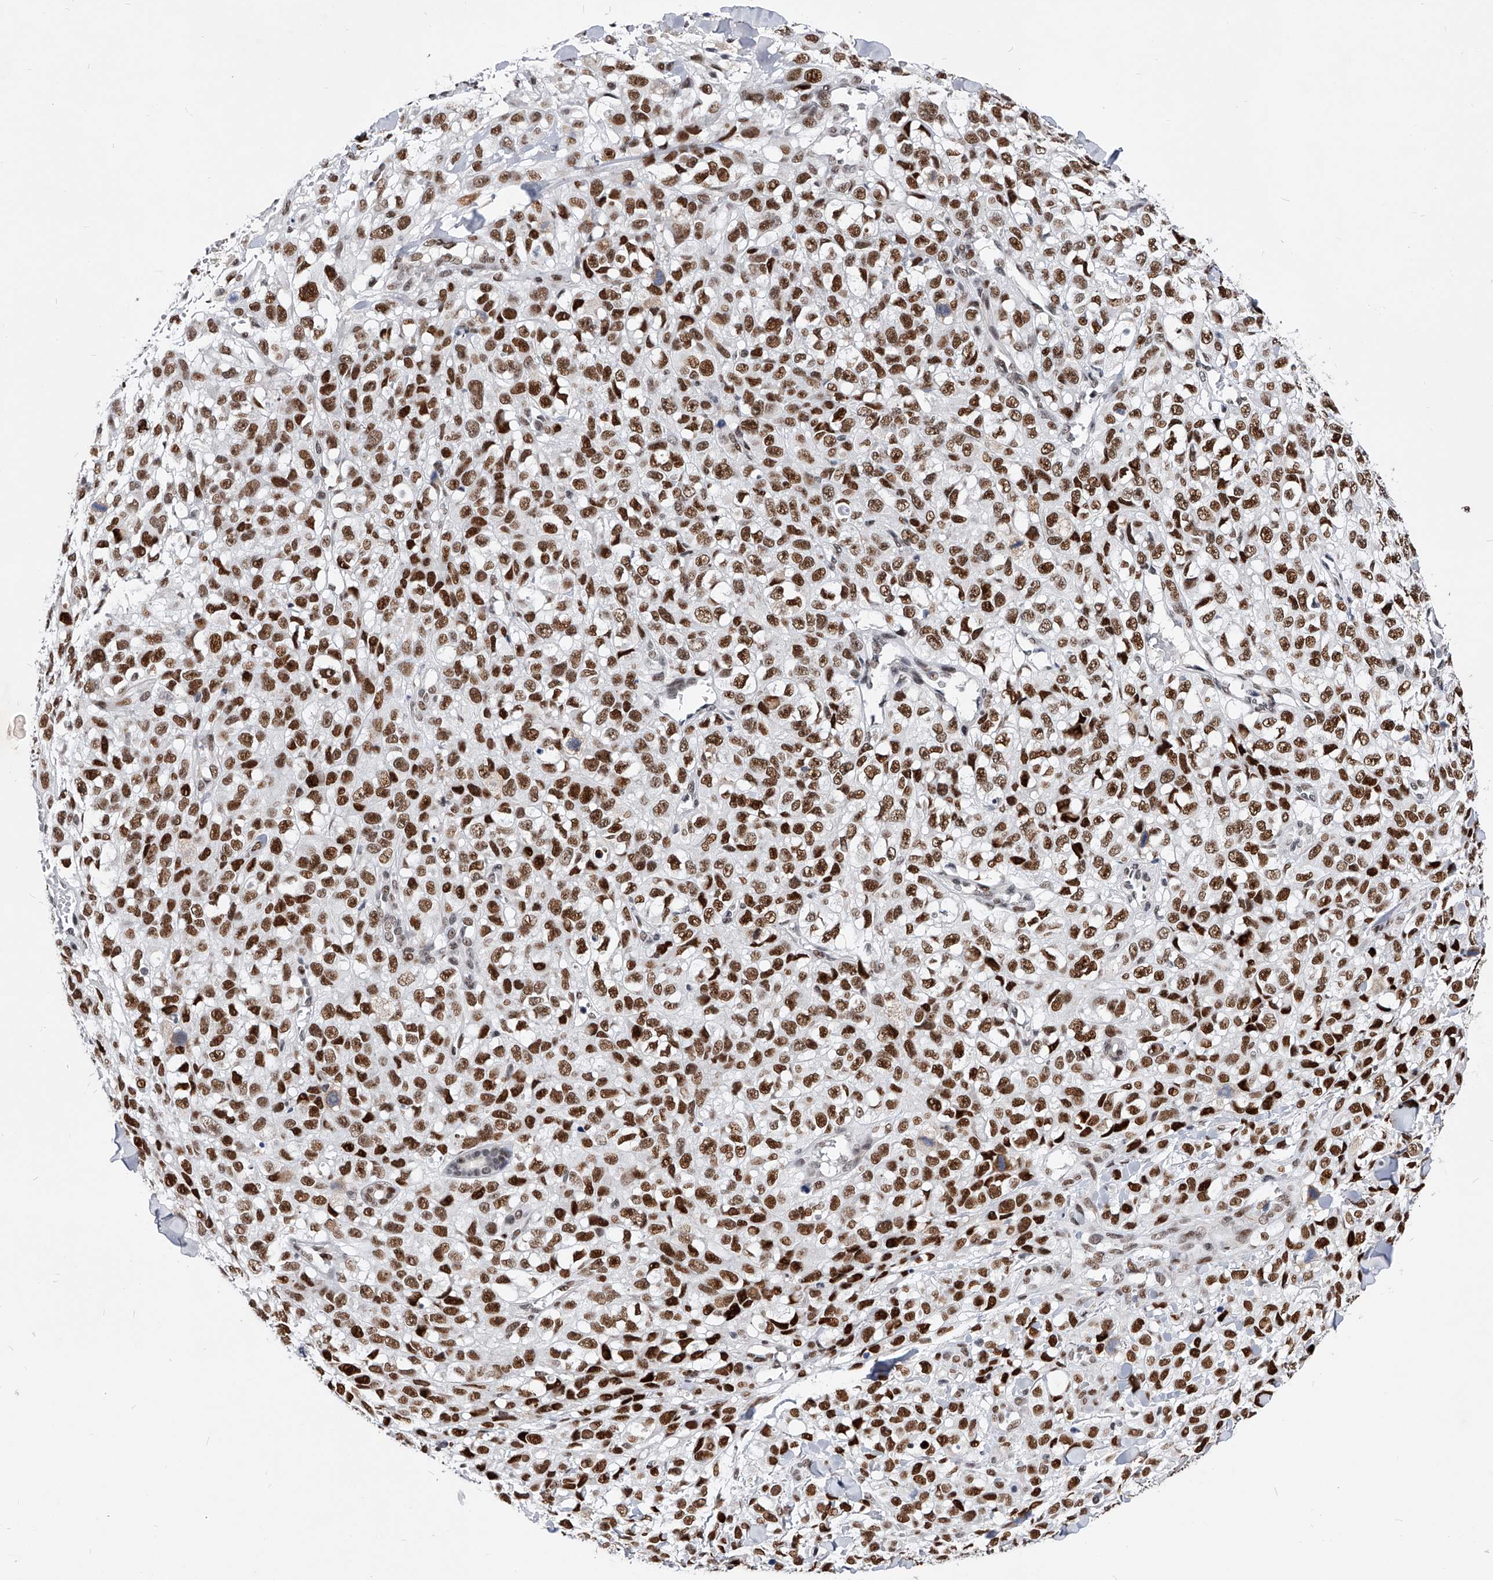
{"staining": {"intensity": "strong", "quantity": ">75%", "location": "nuclear"}, "tissue": "melanoma", "cell_type": "Tumor cells", "image_type": "cancer", "snomed": [{"axis": "morphology", "description": "Malignant melanoma, Metastatic site"}, {"axis": "topography", "description": "Skin"}], "caption": "An immunohistochemistry (IHC) micrograph of neoplastic tissue is shown. Protein staining in brown shows strong nuclear positivity in malignant melanoma (metastatic site) within tumor cells. The staining is performed using DAB brown chromogen to label protein expression. The nuclei are counter-stained blue using hematoxylin.", "gene": "TESK2", "patient": {"sex": "female", "age": 72}}